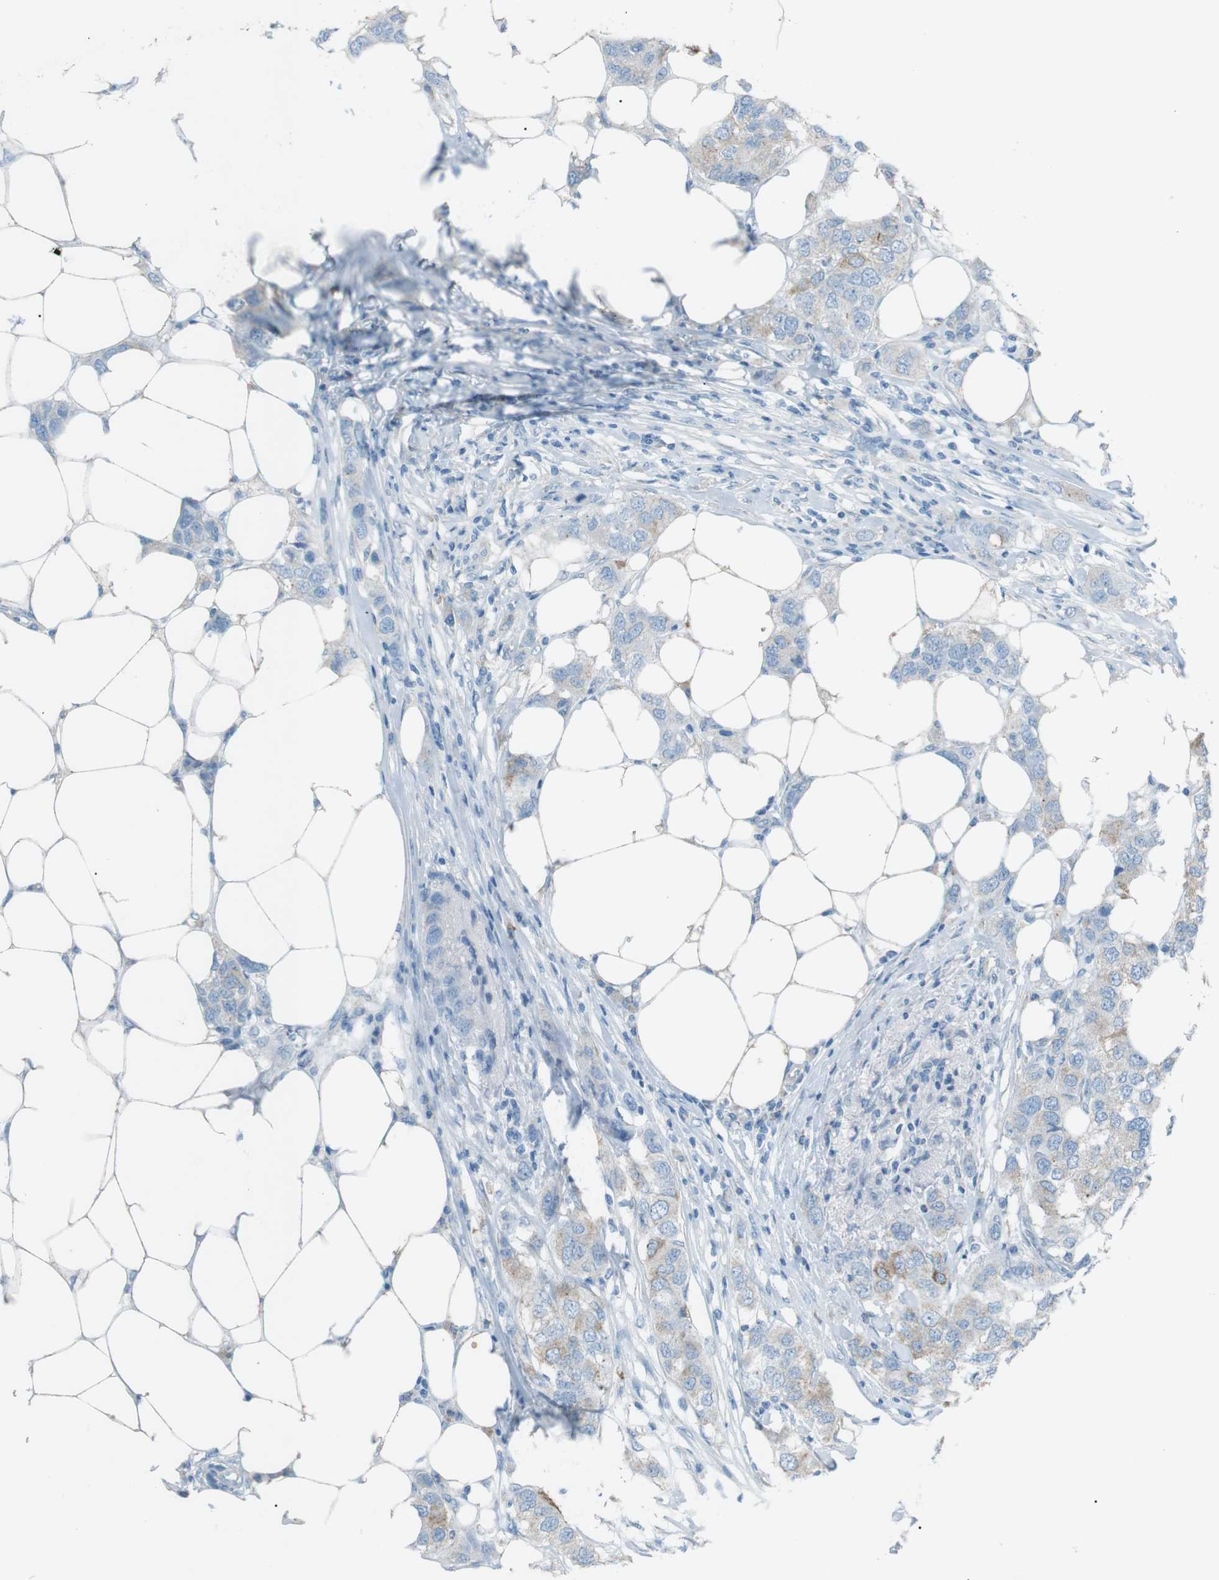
{"staining": {"intensity": "weak", "quantity": "25%-75%", "location": "cytoplasmic/membranous"}, "tissue": "breast cancer", "cell_type": "Tumor cells", "image_type": "cancer", "snomed": [{"axis": "morphology", "description": "Duct carcinoma"}, {"axis": "topography", "description": "Breast"}], "caption": "Weak cytoplasmic/membranous staining for a protein is appreciated in approximately 25%-75% of tumor cells of intraductal carcinoma (breast) using immunohistochemistry.", "gene": "VAMP1", "patient": {"sex": "female", "age": 50}}